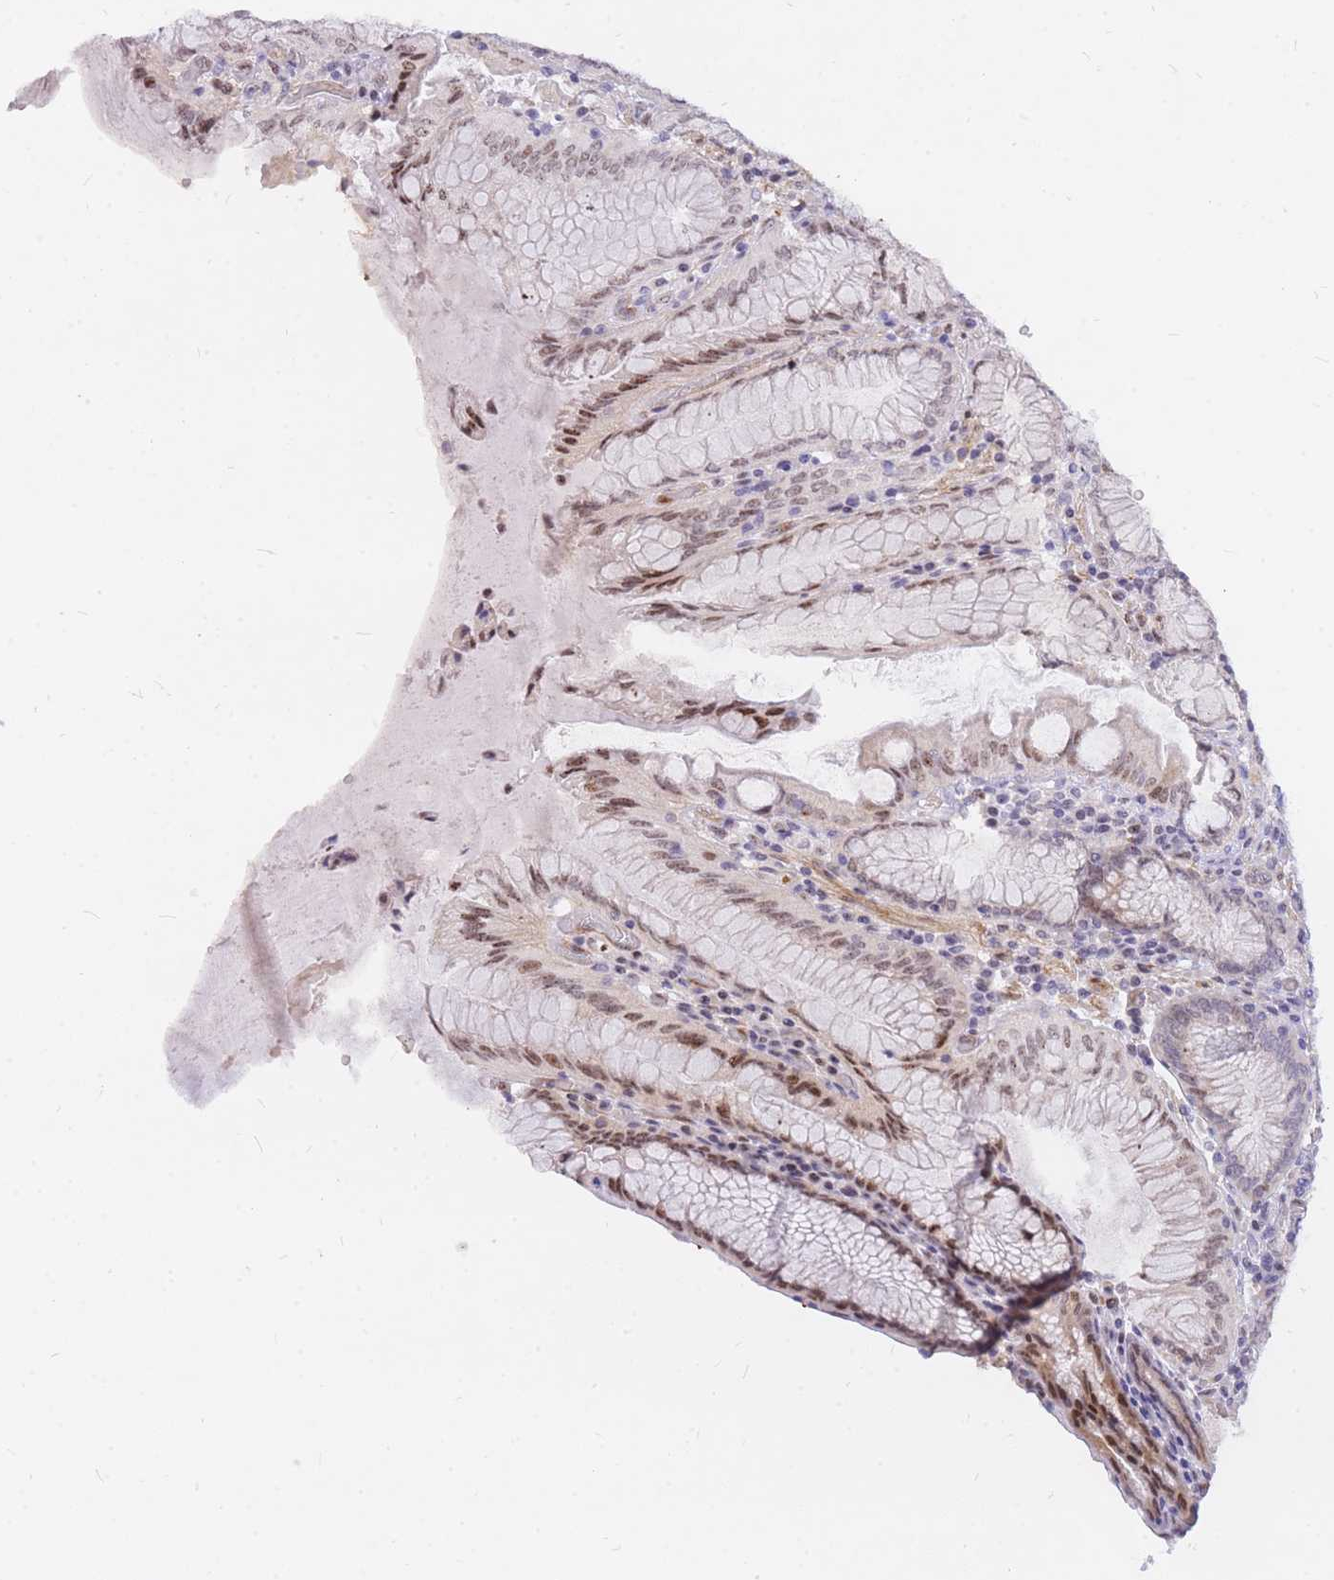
{"staining": {"intensity": "moderate", "quantity": "<25%", "location": "cytoplasmic/membranous,nuclear"}, "tissue": "stomach", "cell_type": "Glandular cells", "image_type": "normal", "snomed": [{"axis": "morphology", "description": "Normal tissue, NOS"}, {"axis": "topography", "description": "Stomach, upper"}, {"axis": "topography", "description": "Stomach, lower"}], "caption": "About <25% of glandular cells in benign human stomach display moderate cytoplasmic/membranous,nuclear protein staining as visualized by brown immunohistochemical staining.", "gene": "TLE2", "patient": {"sex": "female", "age": 76}}